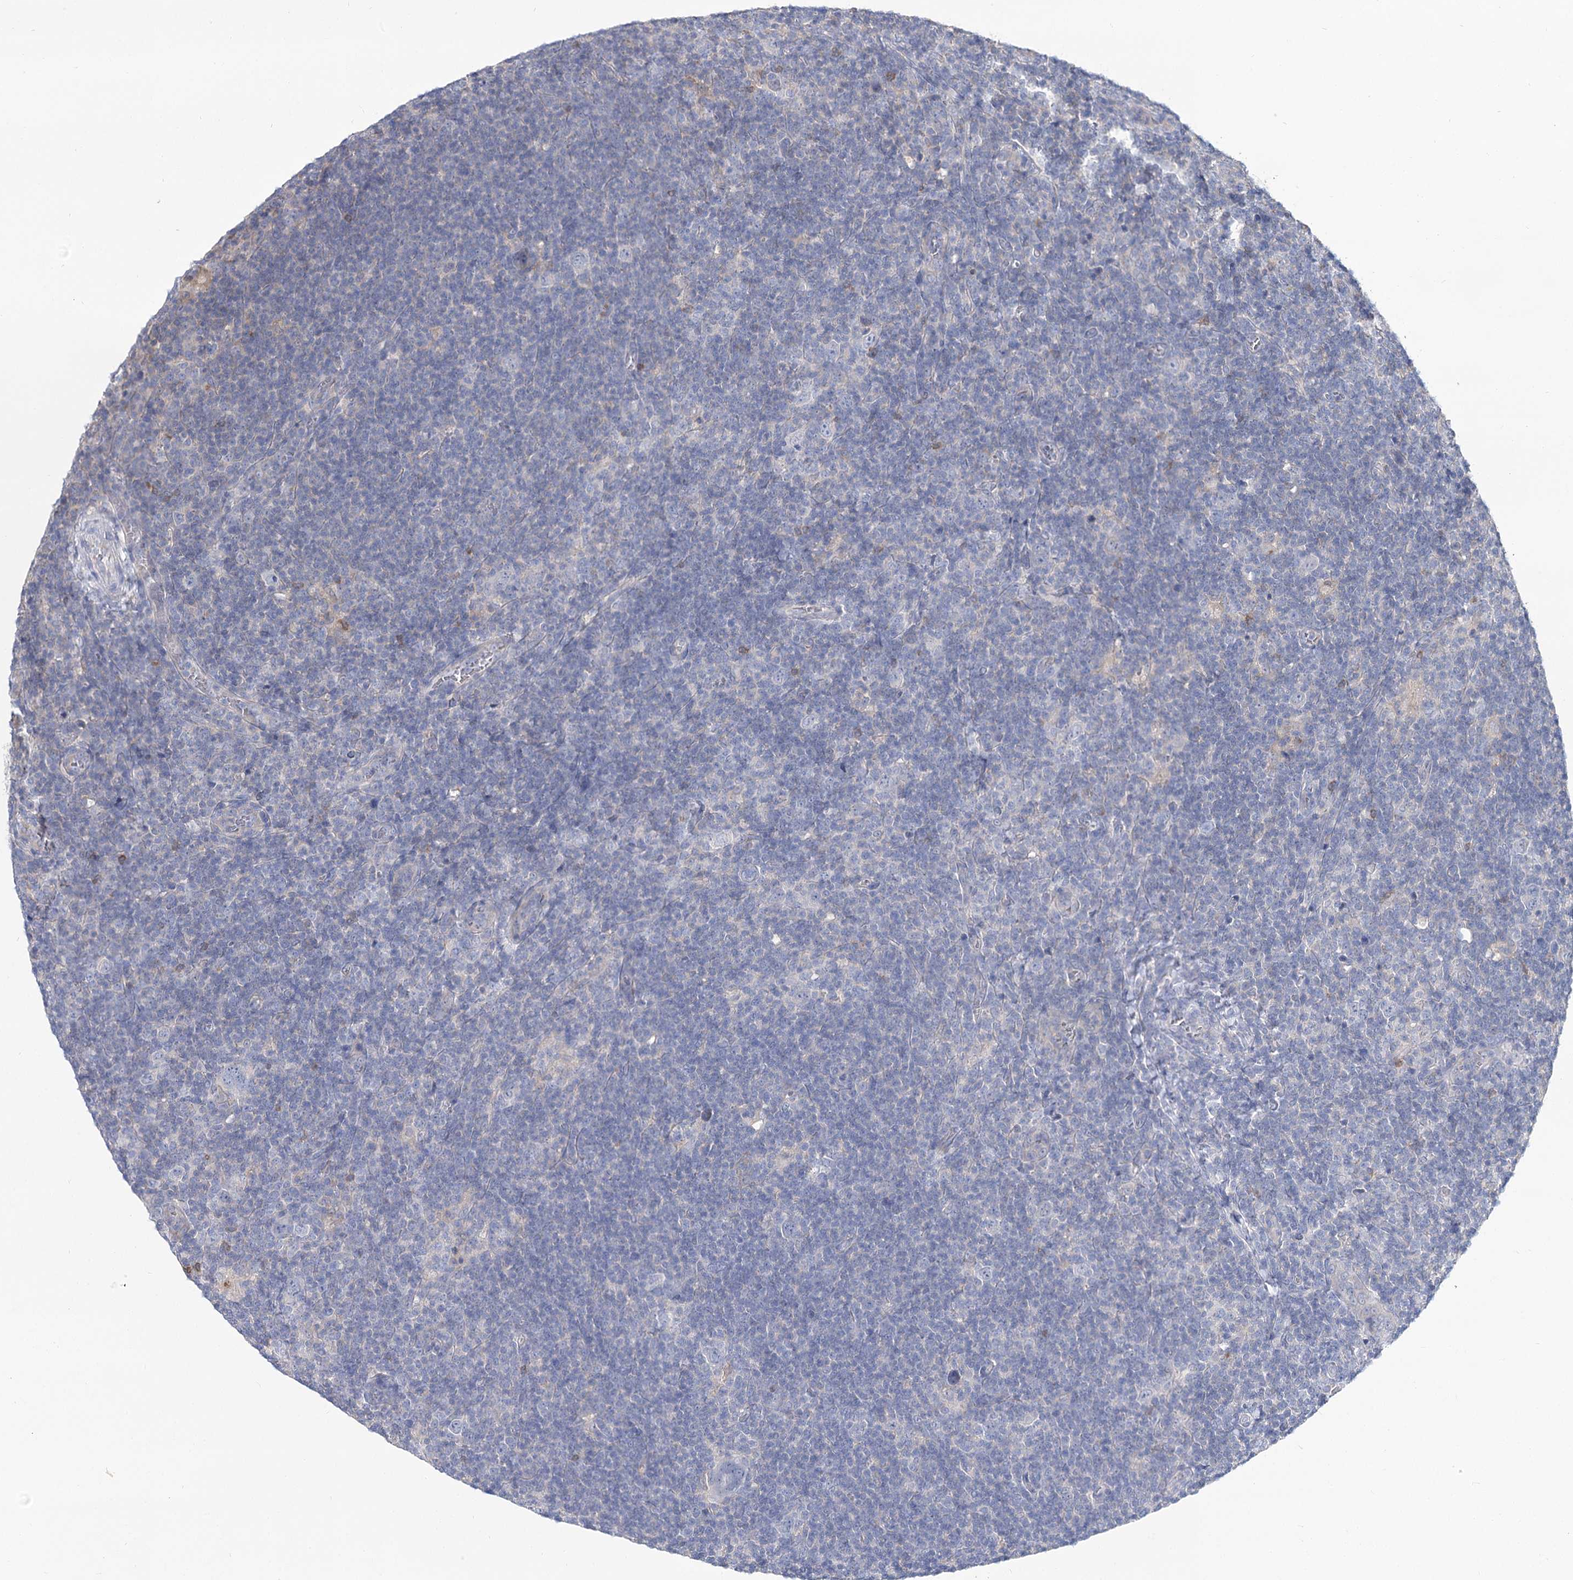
{"staining": {"intensity": "negative", "quantity": "none", "location": "none"}, "tissue": "lymphoma", "cell_type": "Tumor cells", "image_type": "cancer", "snomed": [{"axis": "morphology", "description": "Hodgkin's disease, NOS"}, {"axis": "topography", "description": "Lymph node"}], "caption": "The micrograph shows no staining of tumor cells in lymphoma.", "gene": "UGP2", "patient": {"sex": "female", "age": 57}}